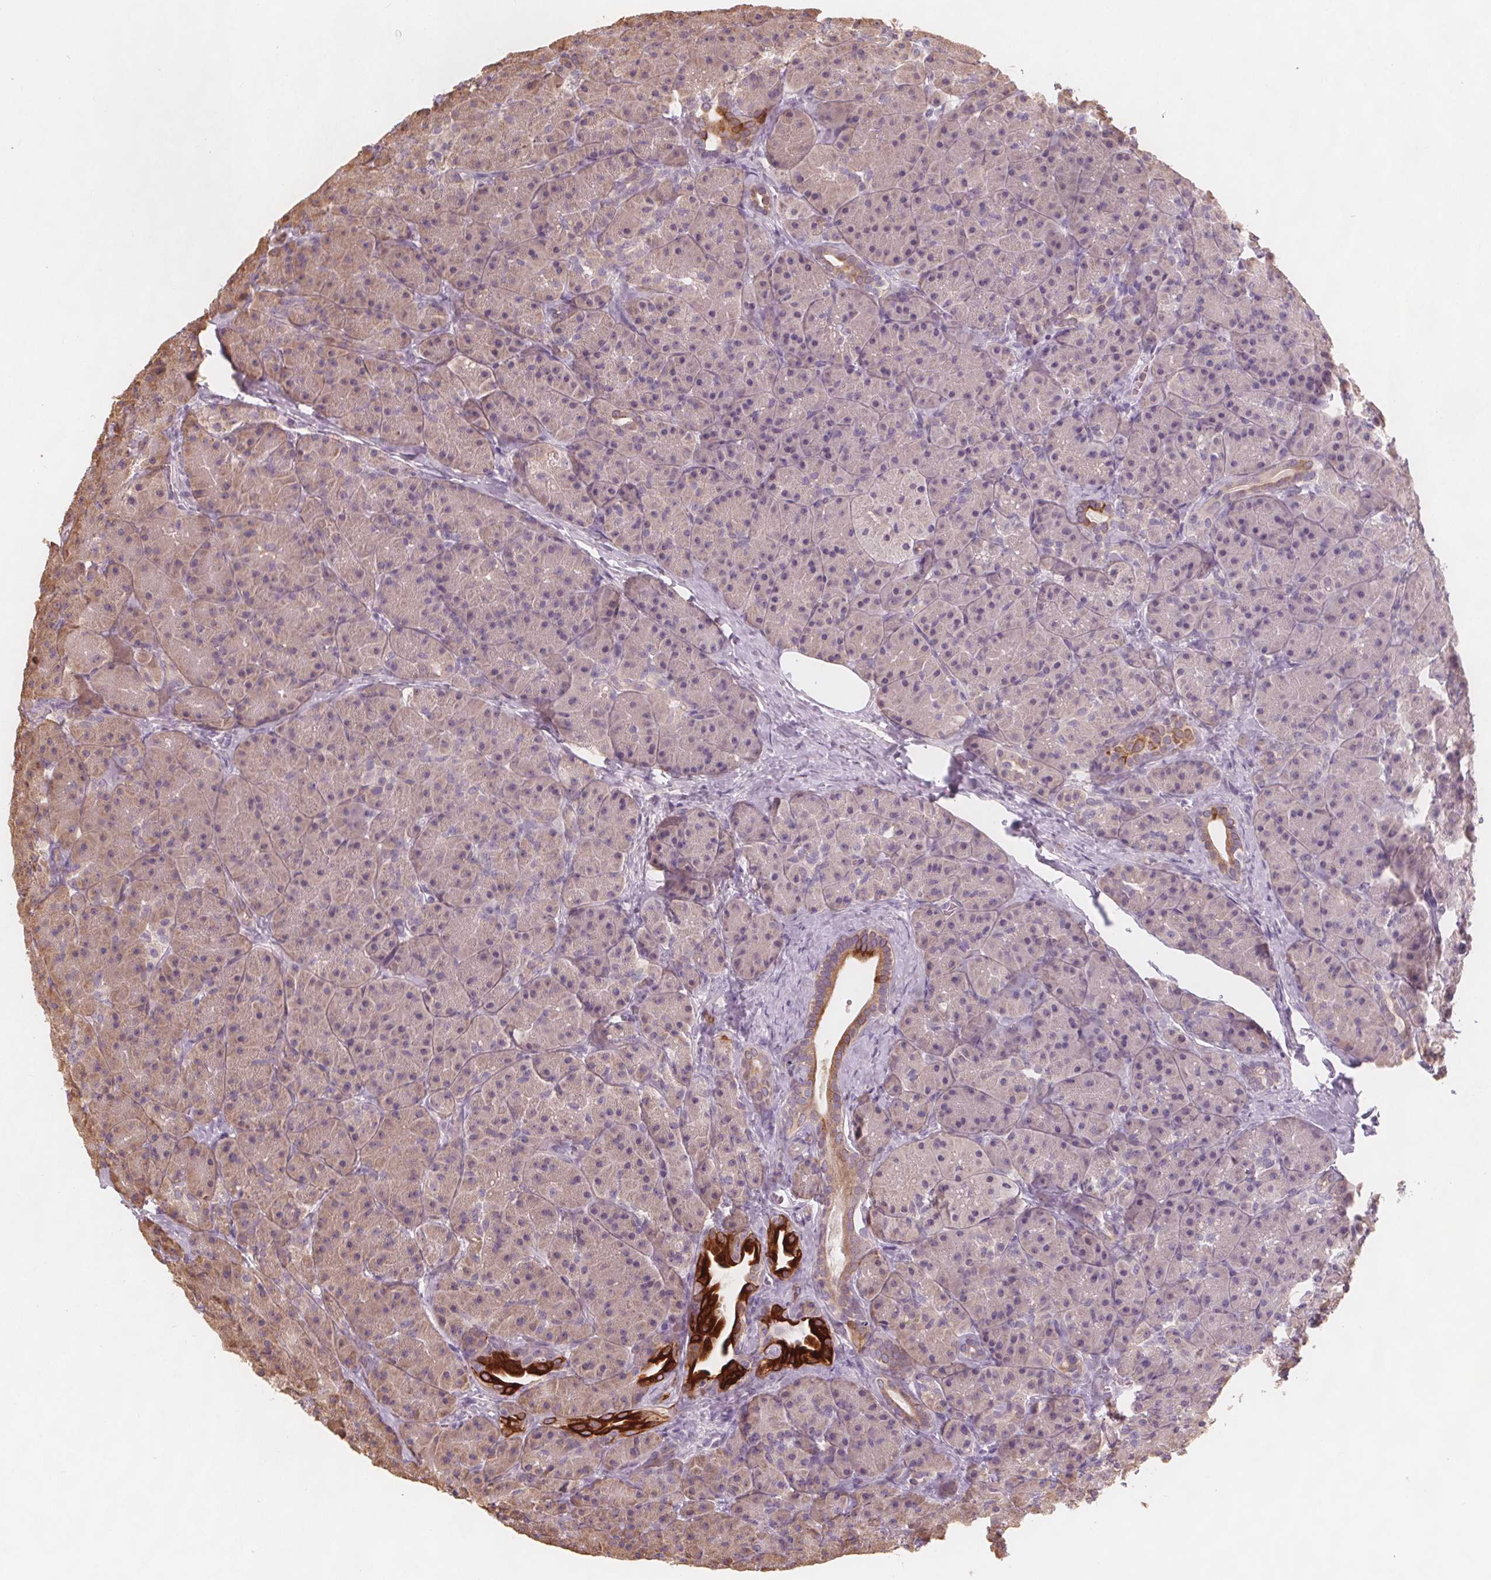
{"staining": {"intensity": "strong", "quantity": "<25%", "location": "cytoplasmic/membranous"}, "tissue": "pancreas", "cell_type": "Exocrine glandular cells", "image_type": "normal", "snomed": [{"axis": "morphology", "description": "Normal tissue, NOS"}, {"axis": "topography", "description": "Pancreas"}], "caption": "Pancreas stained for a protein displays strong cytoplasmic/membranous positivity in exocrine glandular cells.", "gene": "TMEM80", "patient": {"sex": "male", "age": 57}}